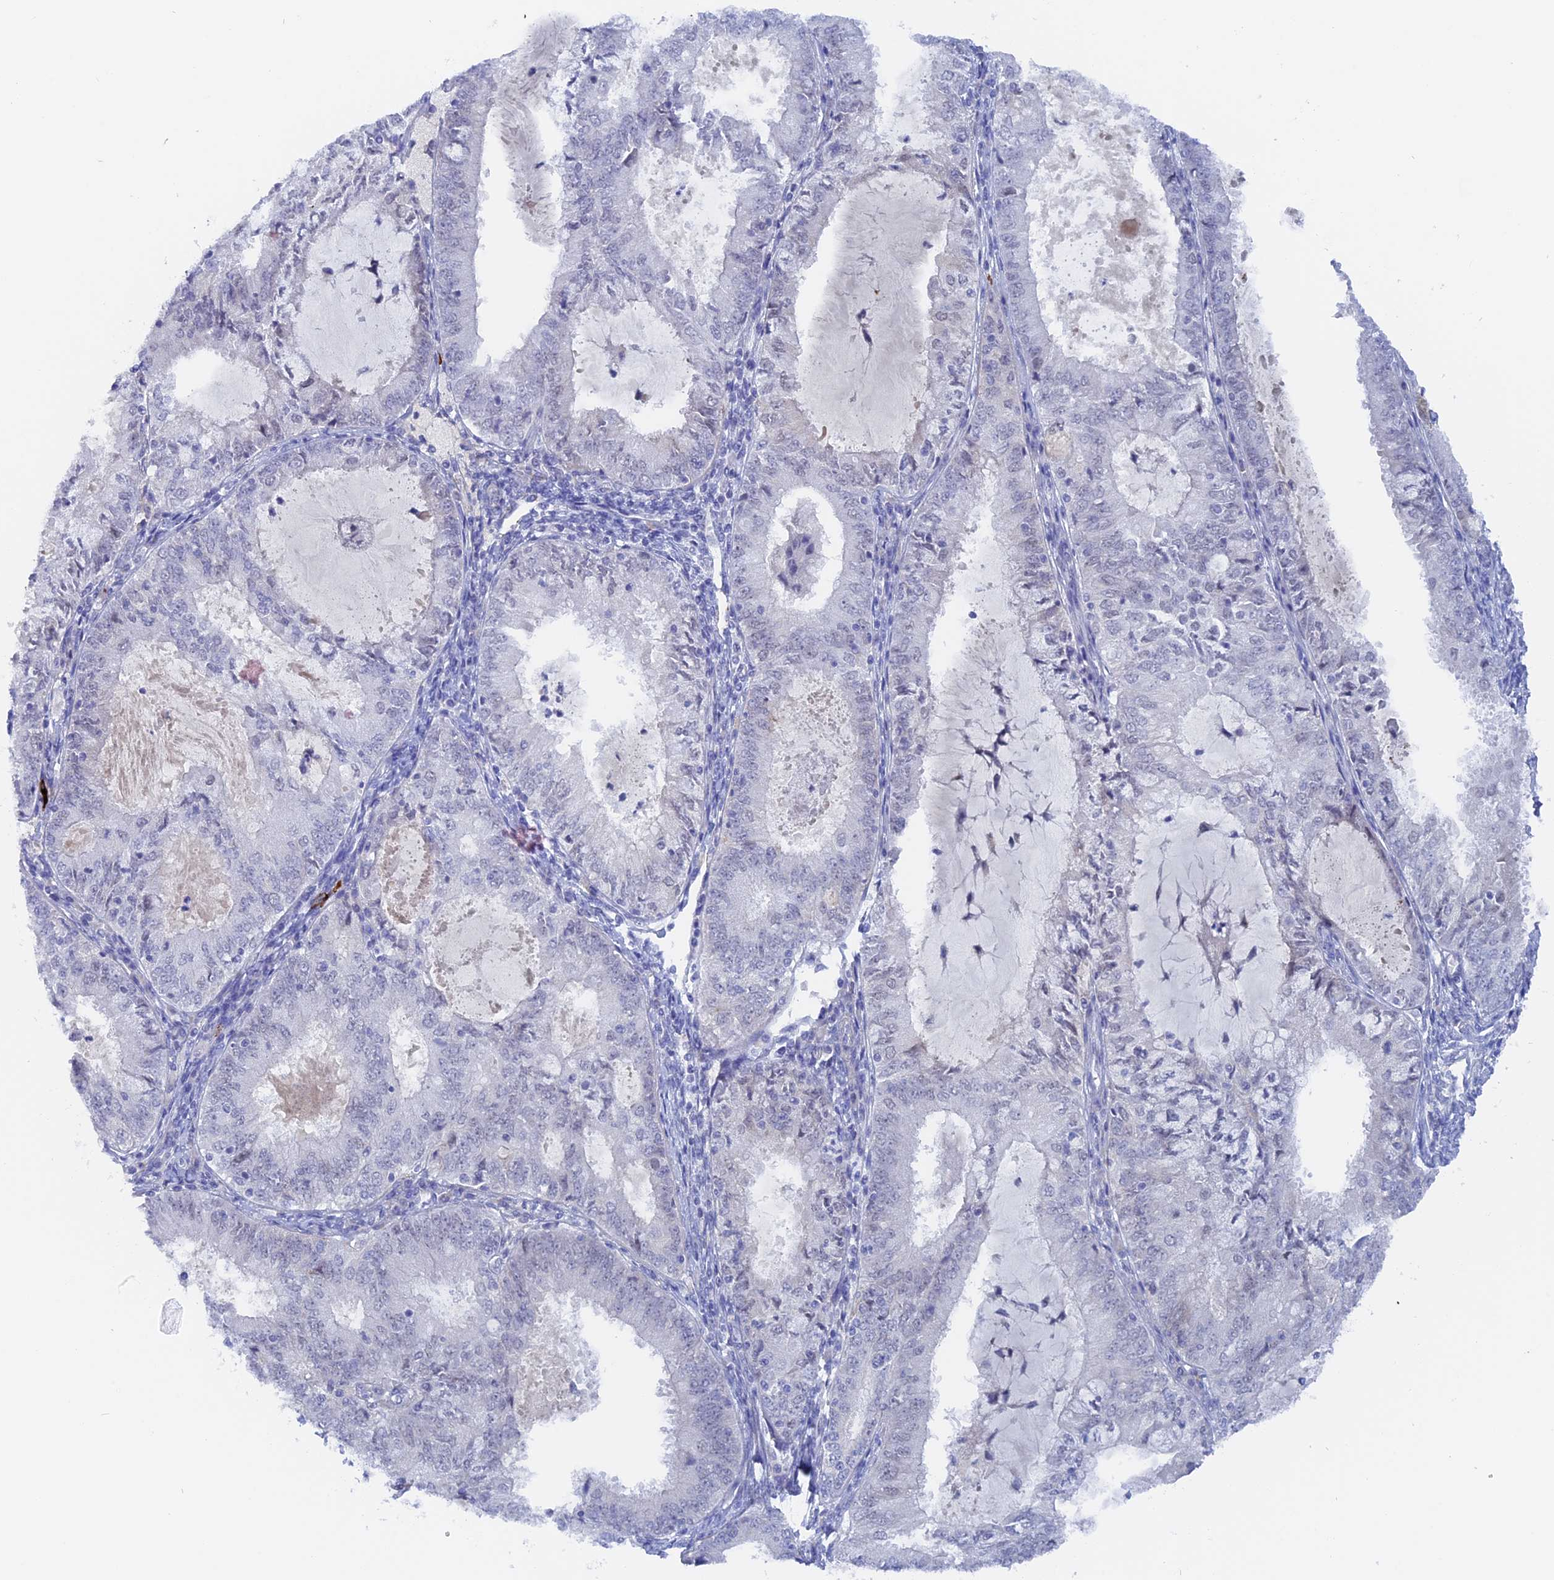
{"staining": {"intensity": "negative", "quantity": "none", "location": "none"}, "tissue": "endometrial cancer", "cell_type": "Tumor cells", "image_type": "cancer", "snomed": [{"axis": "morphology", "description": "Adenocarcinoma, NOS"}, {"axis": "topography", "description": "Endometrium"}], "caption": "Tumor cells are negative for brown protein staining in endometrial cancer.", "gene": "DACT3", "patient": {"sex": "female", "age": 57}}